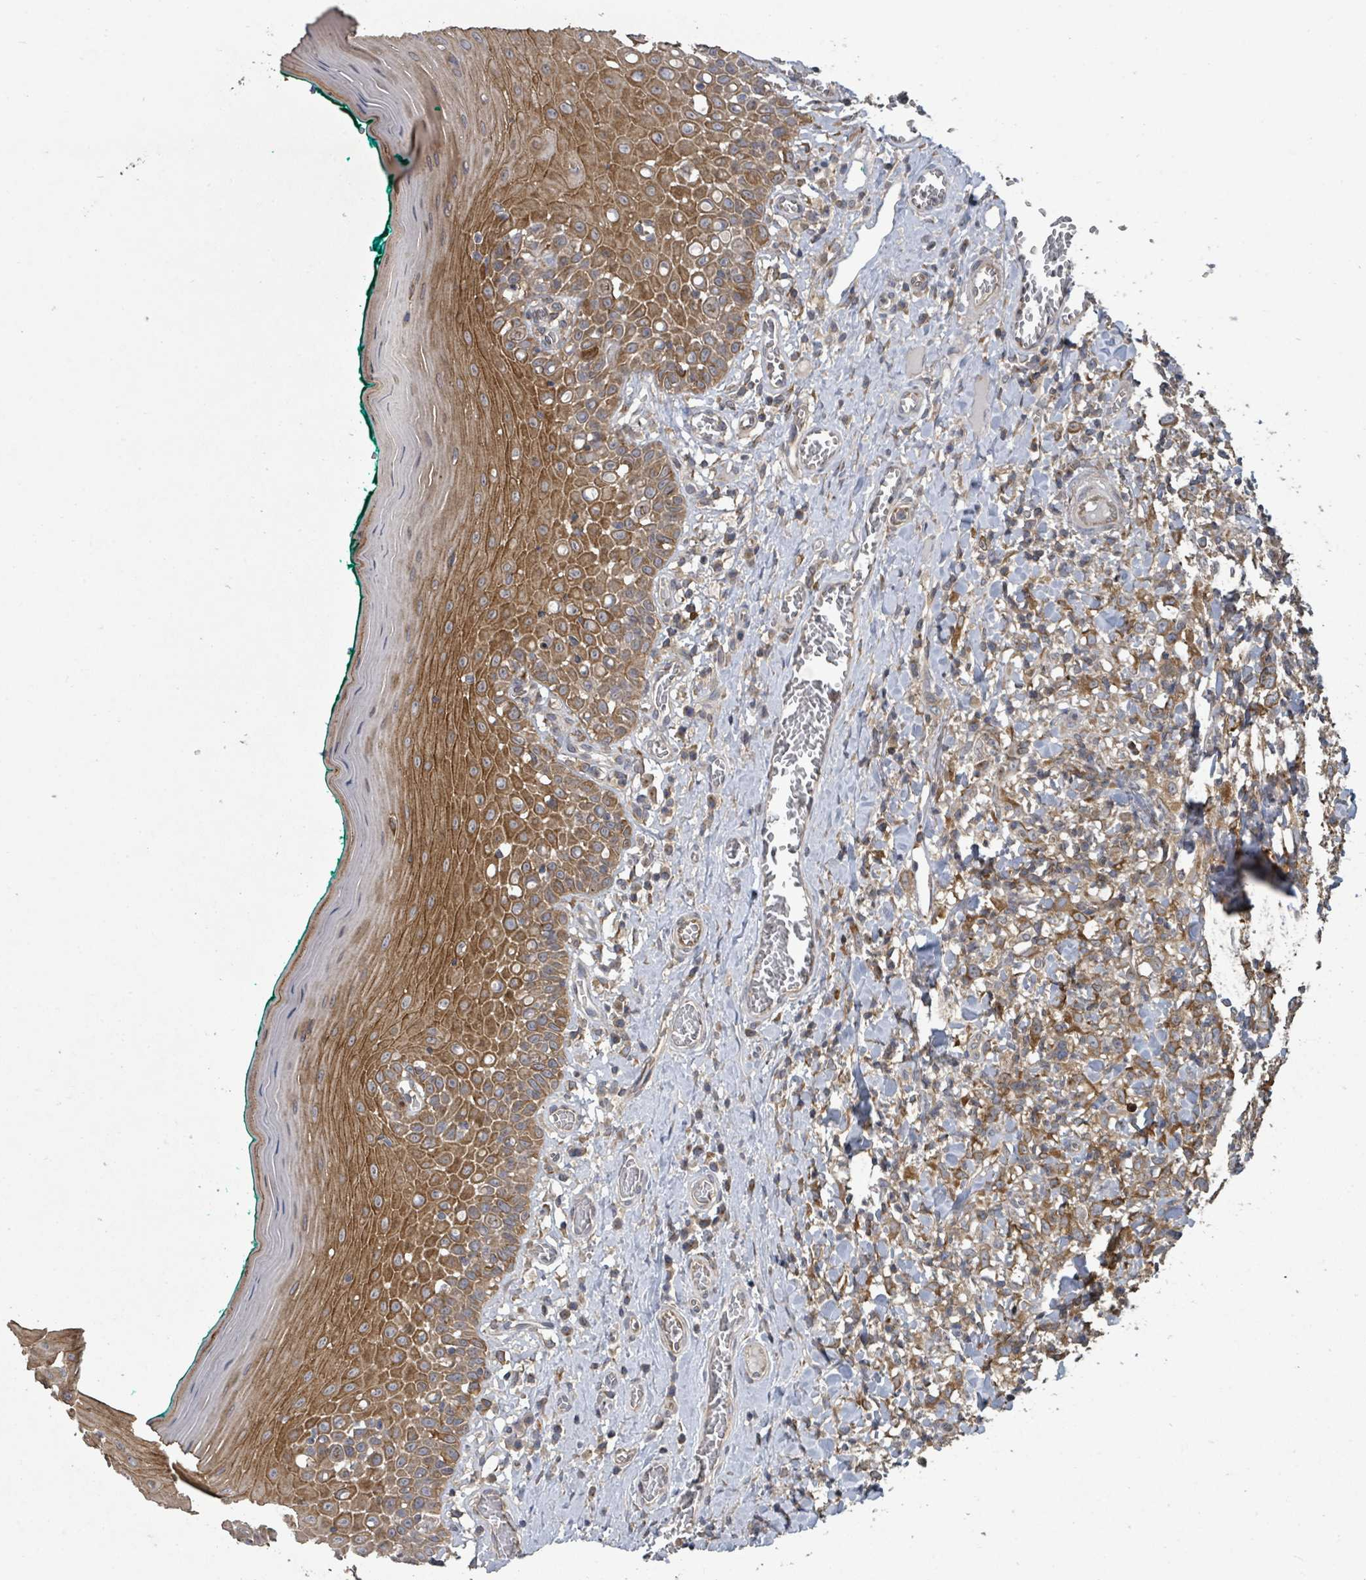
{"staining": {"intensity": "moderate", "quantity": "25%-75%", "location": "cytoplasmic/membranous"}, "tissue": "oral mucosa", "cell_type": "Squamous epithelial cells", "image_type": "normal", "snomed": [{"axis": "morphology", "description": "Normal tissue, NOS"}, {"axis": "topography", "description": "Oral tissue"}], "caption": "Immunohistochemical staining of unremarkable oral mucosa reveals medium levels of moderate cytoplasmic/membranous staining in about 25%-75% of squamous epithelial cells. (DAB (3,3'-diaminobenzidine) = brown stain, brightfield microscopy at high magnification).", "gene": "SLC9A7", "patient": {"sex": "female", "age": 83}}